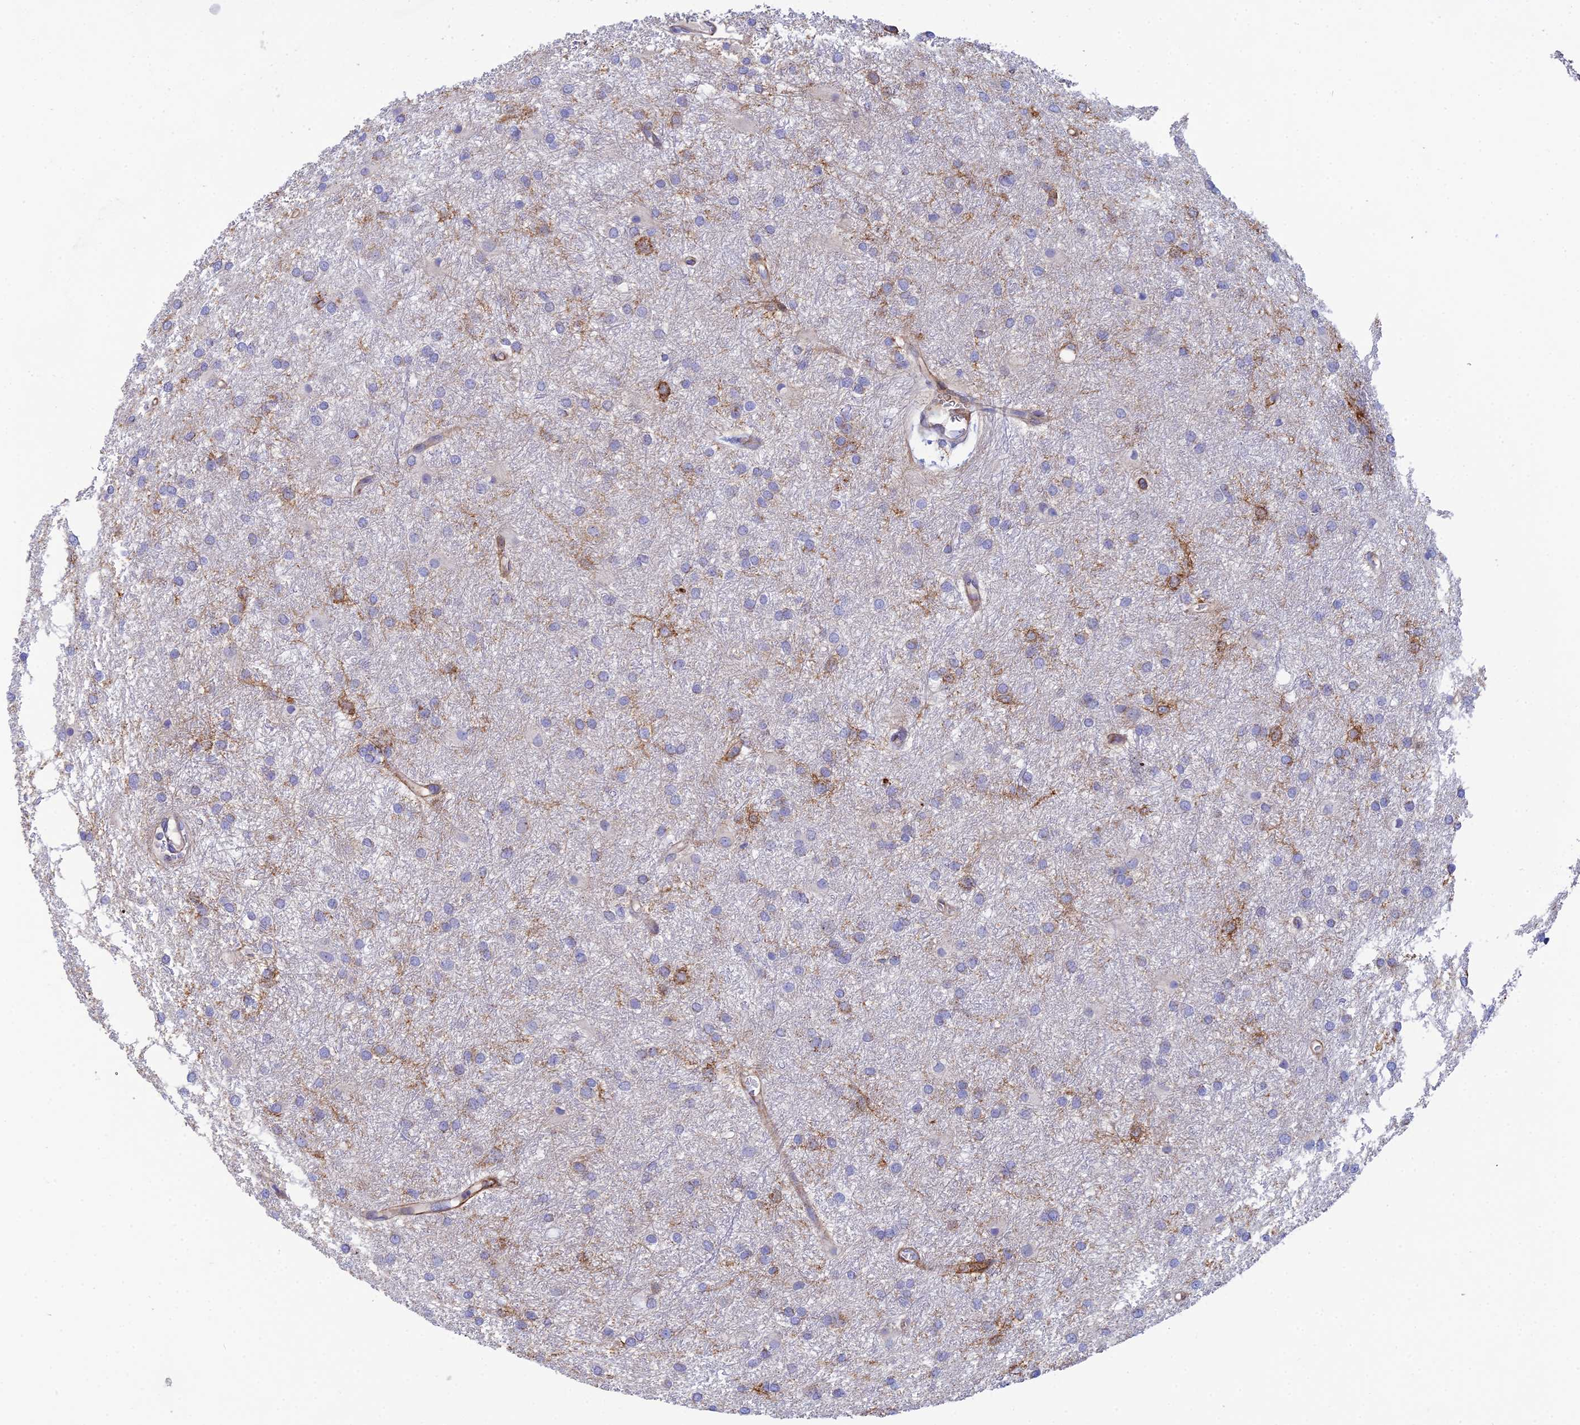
{"staining": {"intensity": "moderate", "quantity": "<25%", "location": "cytoplasmic/membranous"}, "tissue": "glioma", "cell_type": "Tumor cells", "image_type": "cancer", "snomed": [{"axis": "morphology", "description": "Glioma, malignant, High grade"}, {"axis": "topography", "description": "Brain"}], "caption": "This micrograph displays immunohistochemistry staining of human malignant glioma (high-grade), with low moderate cytoplasmic/membranous staining in about <25% of tumor cells.", "gene": "CSPG4", "patient": {"sex": "female", "age": 50}}